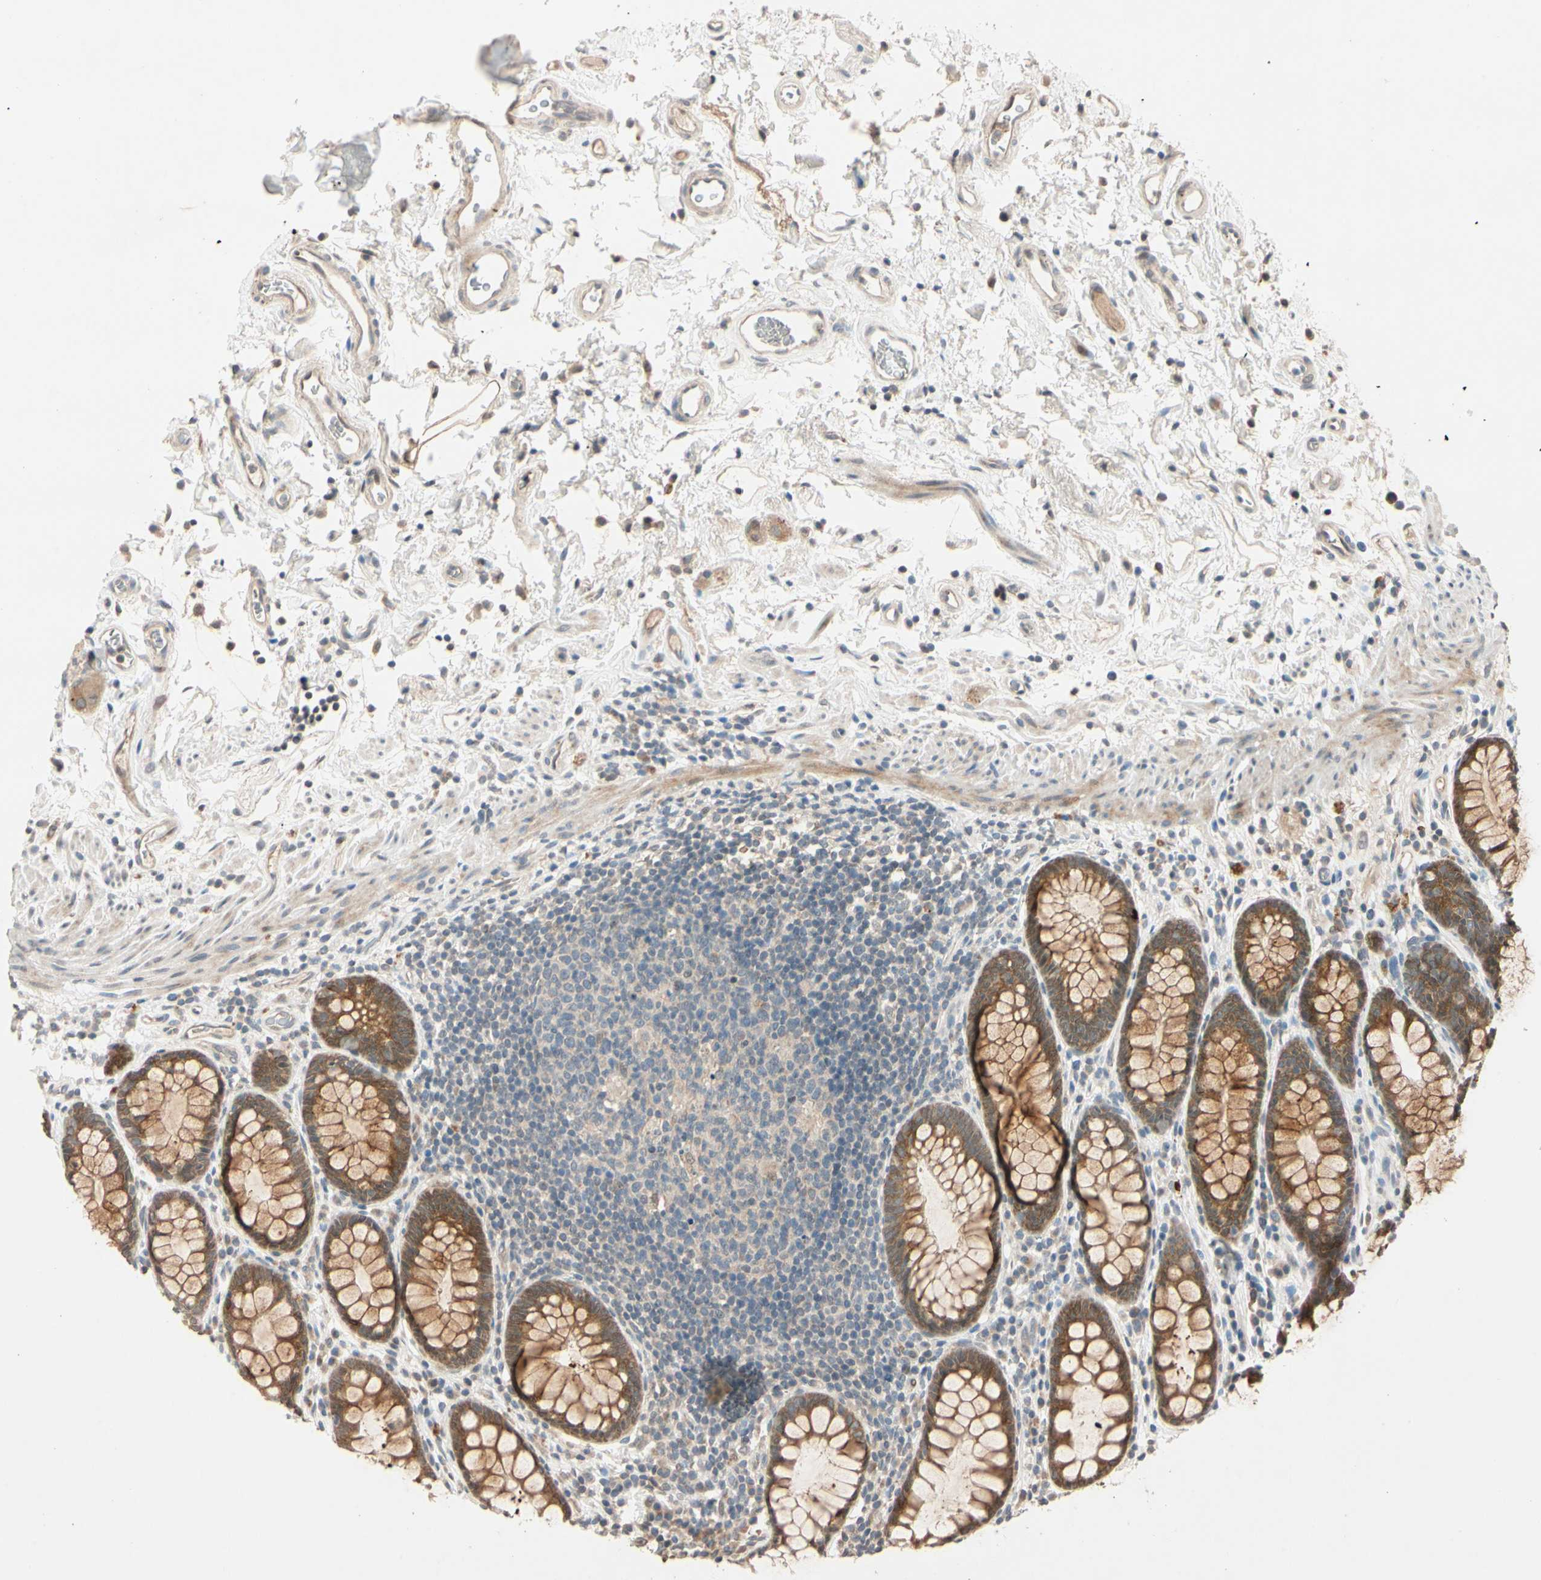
{"staining": {"intensity": "moderate", "quantity": ">75%", "location": "cytoplasmic/membranous"}, "tissue": "rectum", "cell_type": "Glandular cells", "image_type": "normal", "snomed": [{"axis": "morphology", "description": "Normal tissue, NOS"}, {"axis": "topography", "description": "Rectum"}], "caption": "Immunohistochemistry (IHC) image of normal rectum: human rectum stained using immunohistochemistry exhibits medium levels of moderate protein expression localized specifically in the cytoplasmic/membranous of glandular cells, appearing as a cytoplasmic/membranous brown color.", "gene": "ACSL5", "patient": {"sex": "male", "age": 92}}